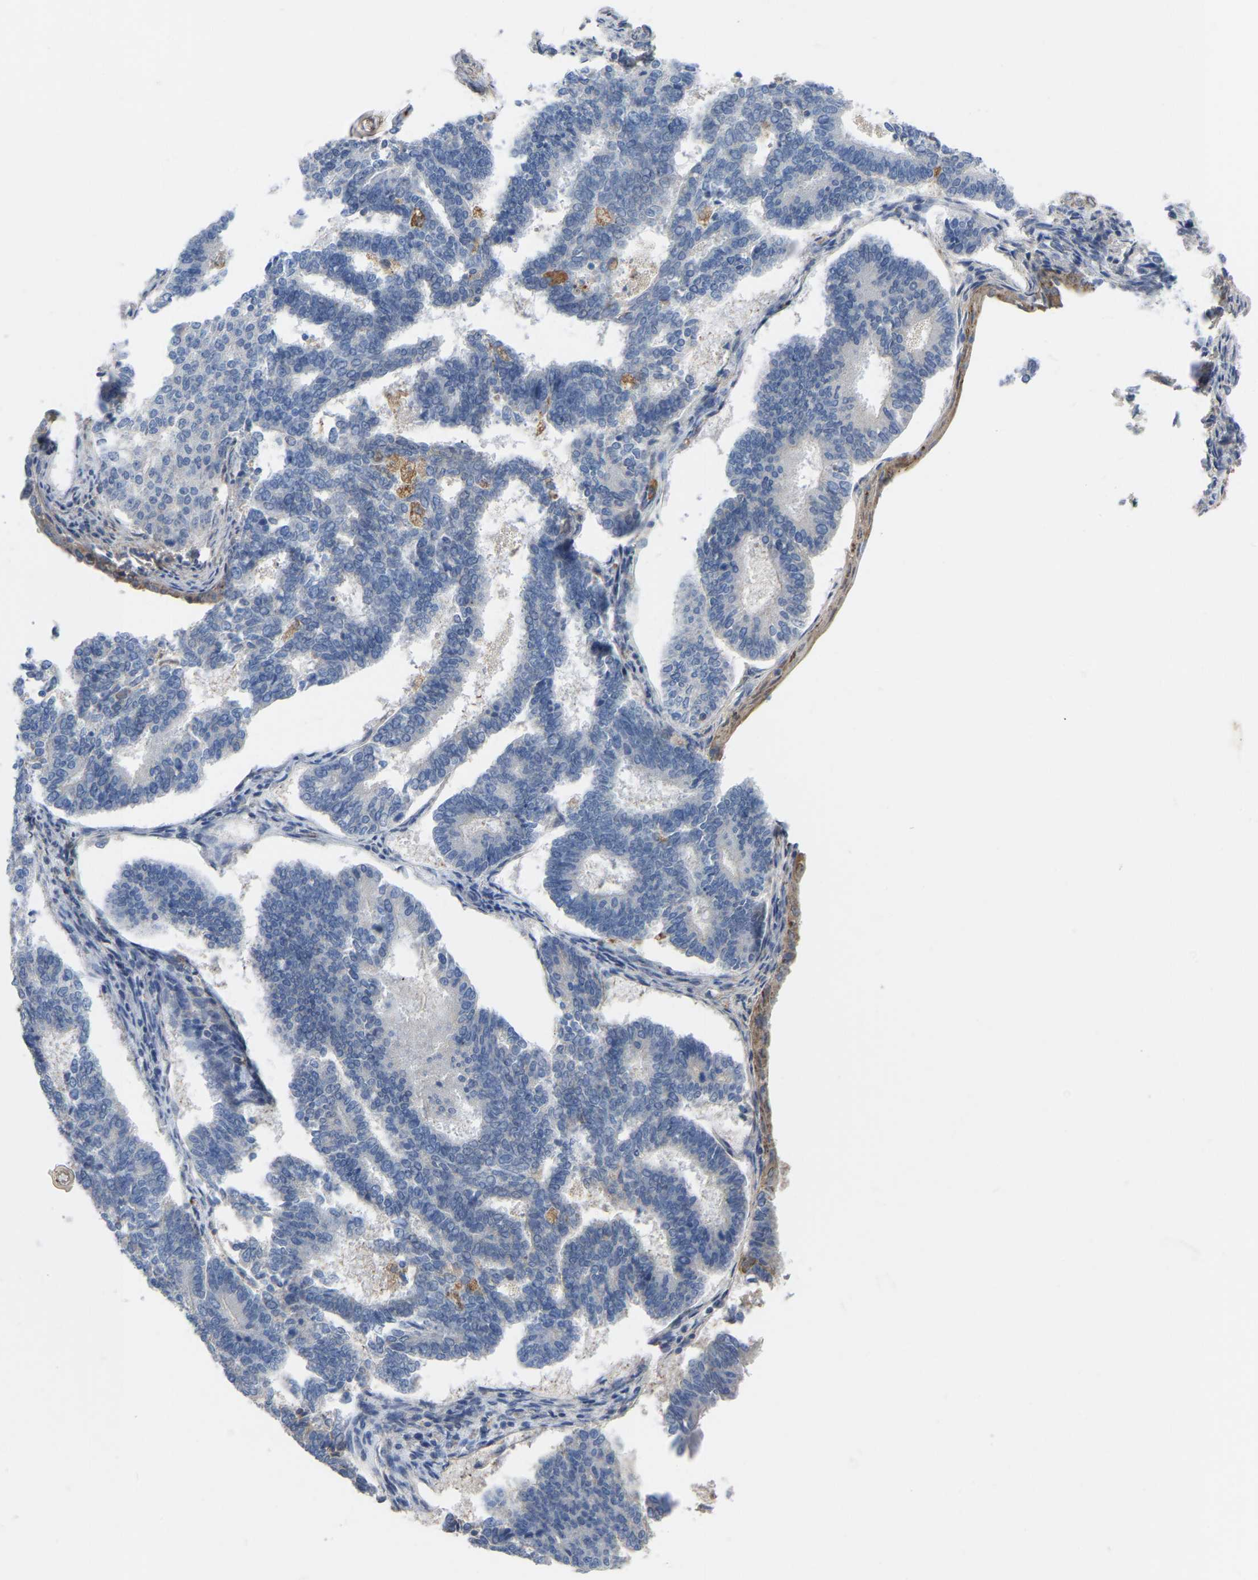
{"staining": {"intensity": "negative", "quantity": "none", "location": "none"}, "tissue": "endometrial cancer", "cell_type": "Tumor cells", "image_type": "cancer", "snomed": [{"axis": "morphology", "description": "Adenocarcinoma, NOS"}, {"axis": "topography", "description": "Endometrium"}], "caption": "Adenocarcinoma (endometrial) stained for a protein using immunohistochemistry displays no expression tumor cells.", "gene": "ZNF449", "patient": {"sex": "female", "age": 70}}